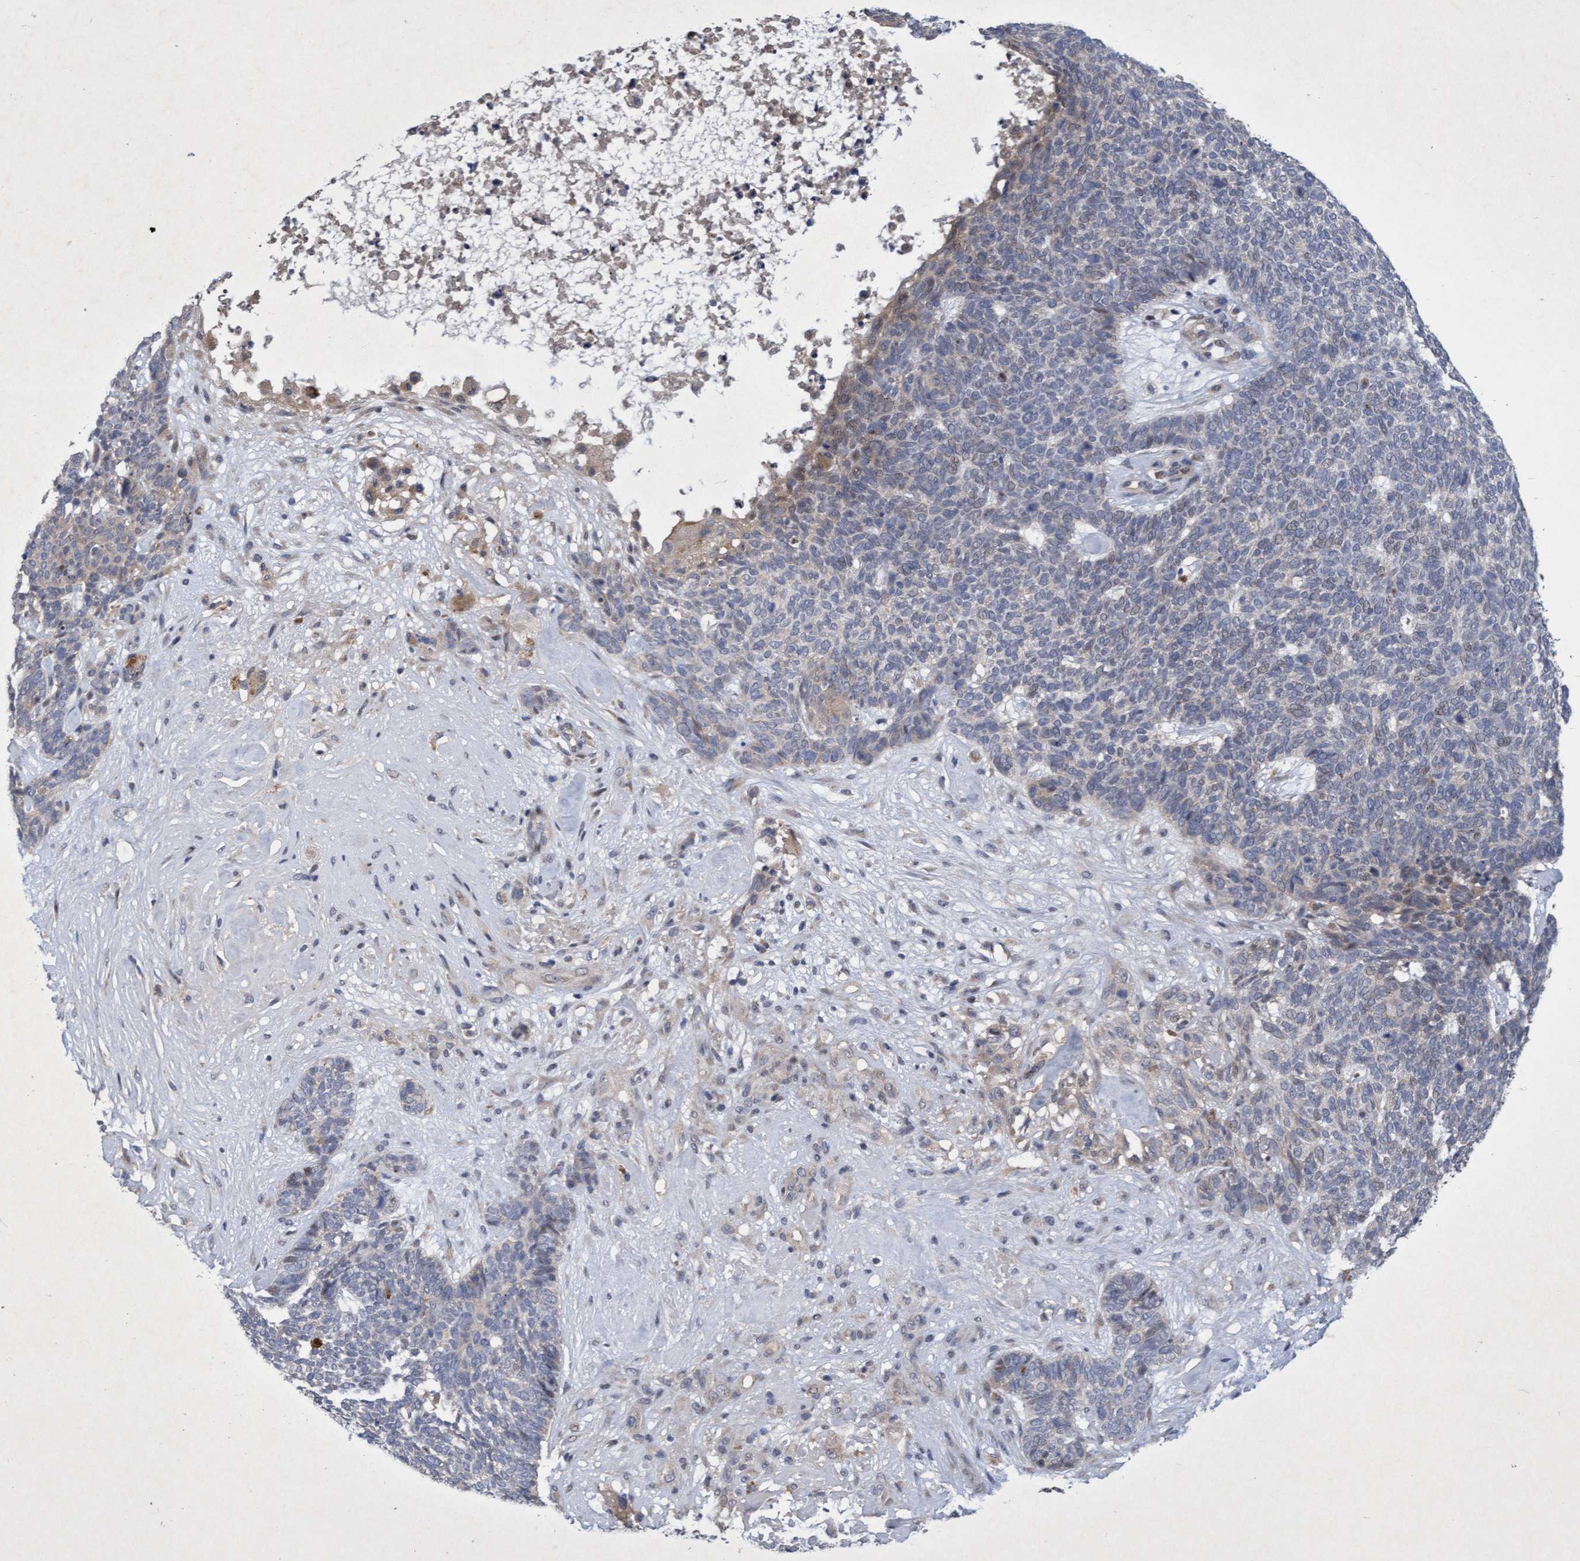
{"staining": {"intensity": "negative", "quantity": "none", "location": "none"}, "tissue": "skin cancer", "cell_type": "Tumor cells", "image_type": "cancer", "snomed": [{"axis": "morphology", "description": "Basal cell carcinoma"}, {"axis": "topography", "description": "Skin"}], "caption": "The image reveals no significant positivity in tumor cells of skin basal cell carcinoma.", "gene": "ZNF677", "patient": {"sex": "female", "age": 84}}